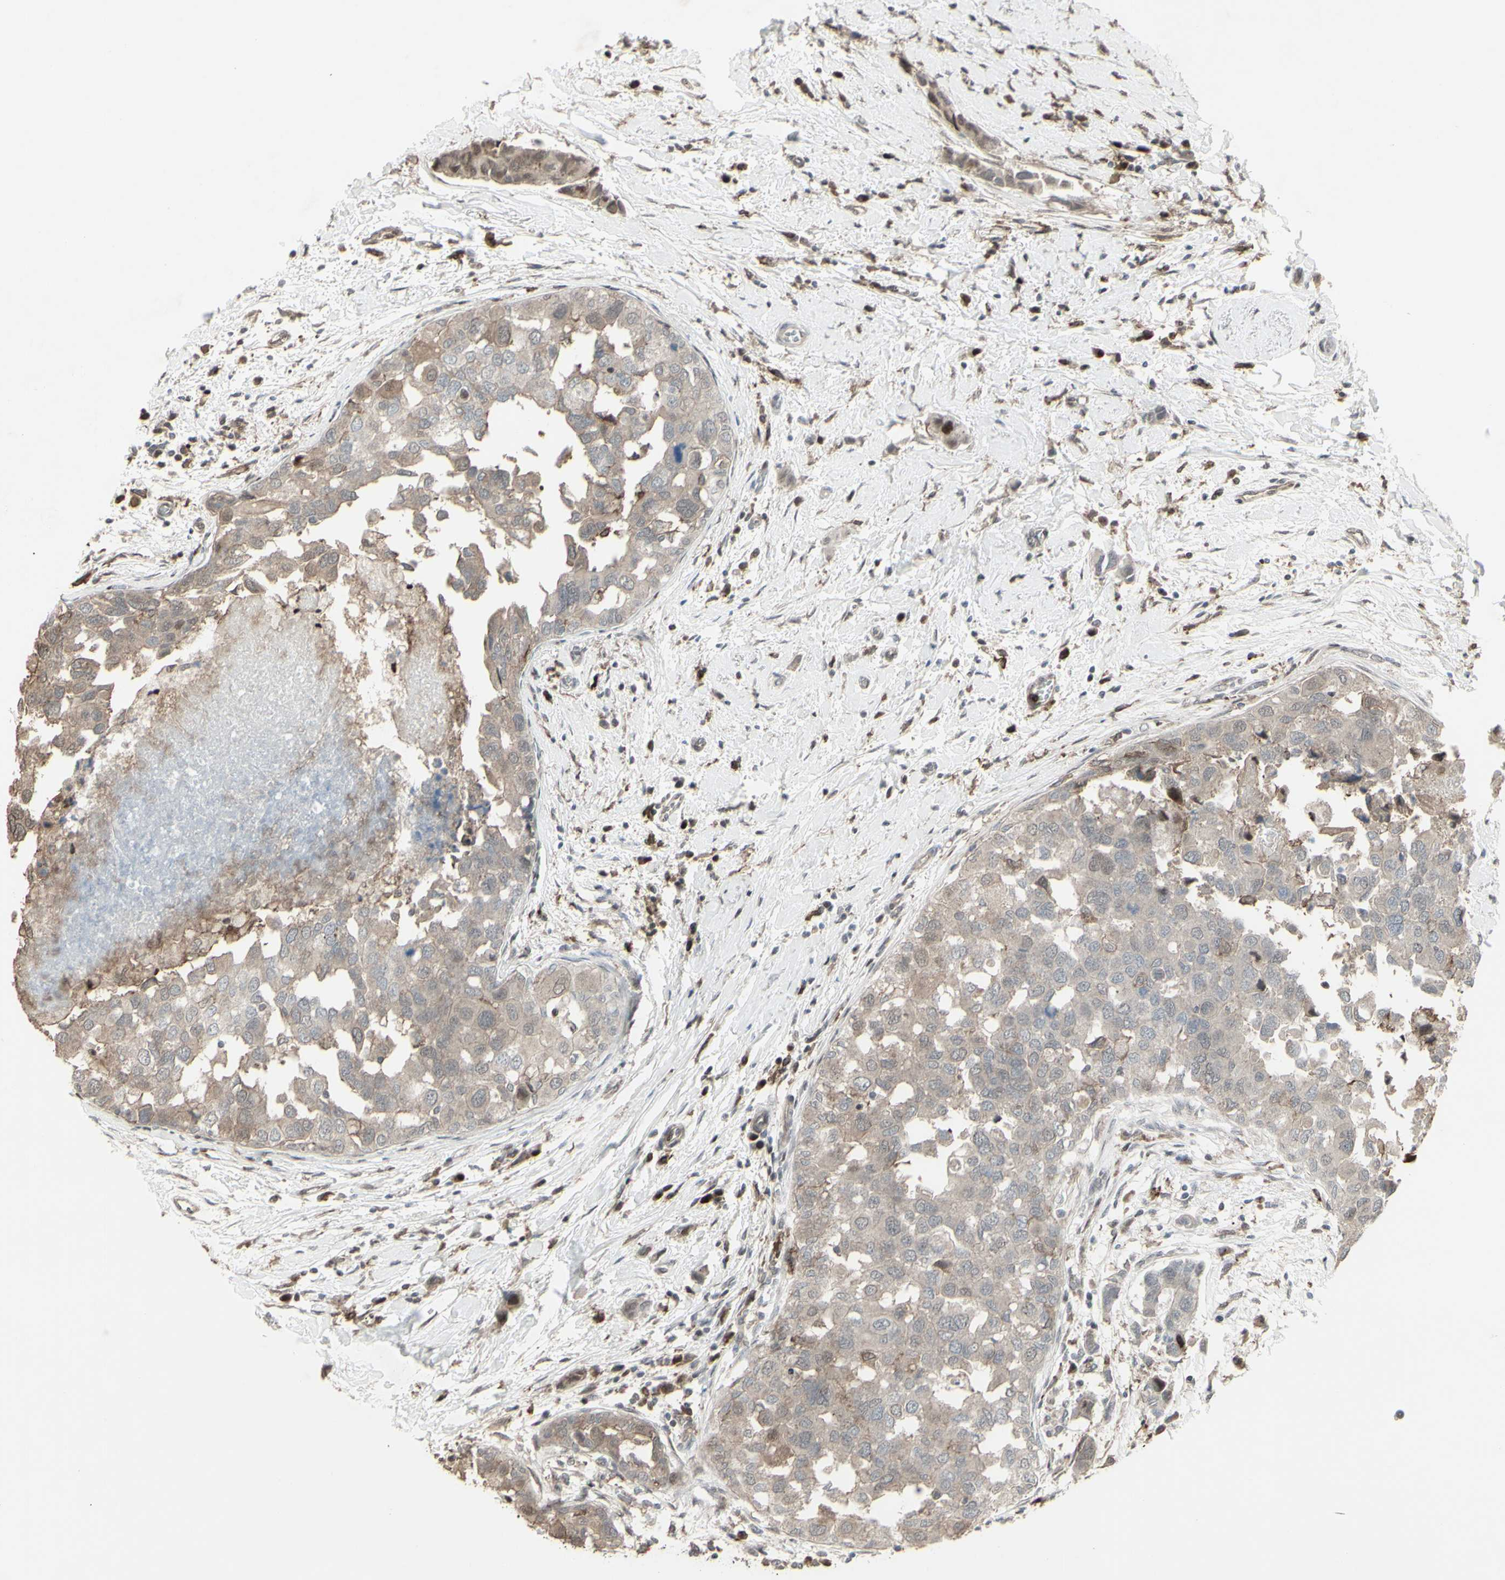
{"staining": {"intensity": "weak", "quantity": ">75%", "location": "cytoplasmic/membranous"}, "tissue": "breast cancer", "cell_type": "Tumor cells", "image_type": "cancer", "snomed": [{"axis": "morphology", "description": "Normal tissue, NOS"}, {"axis": "morphology", "description": "Duct carcinoma"}, {"axis": "topography", "description": "Breast"}], "caption": "Immunohistochemistry photomicrograph of human breast invasive ductal carcinoma stained for a protein (brown), which demonstrates low levels of weak cytoplasmic/membranous positivity in about >75% of tumor cells.", "gene": "CD33", "patient": {"sex": "female", "age": 50}}